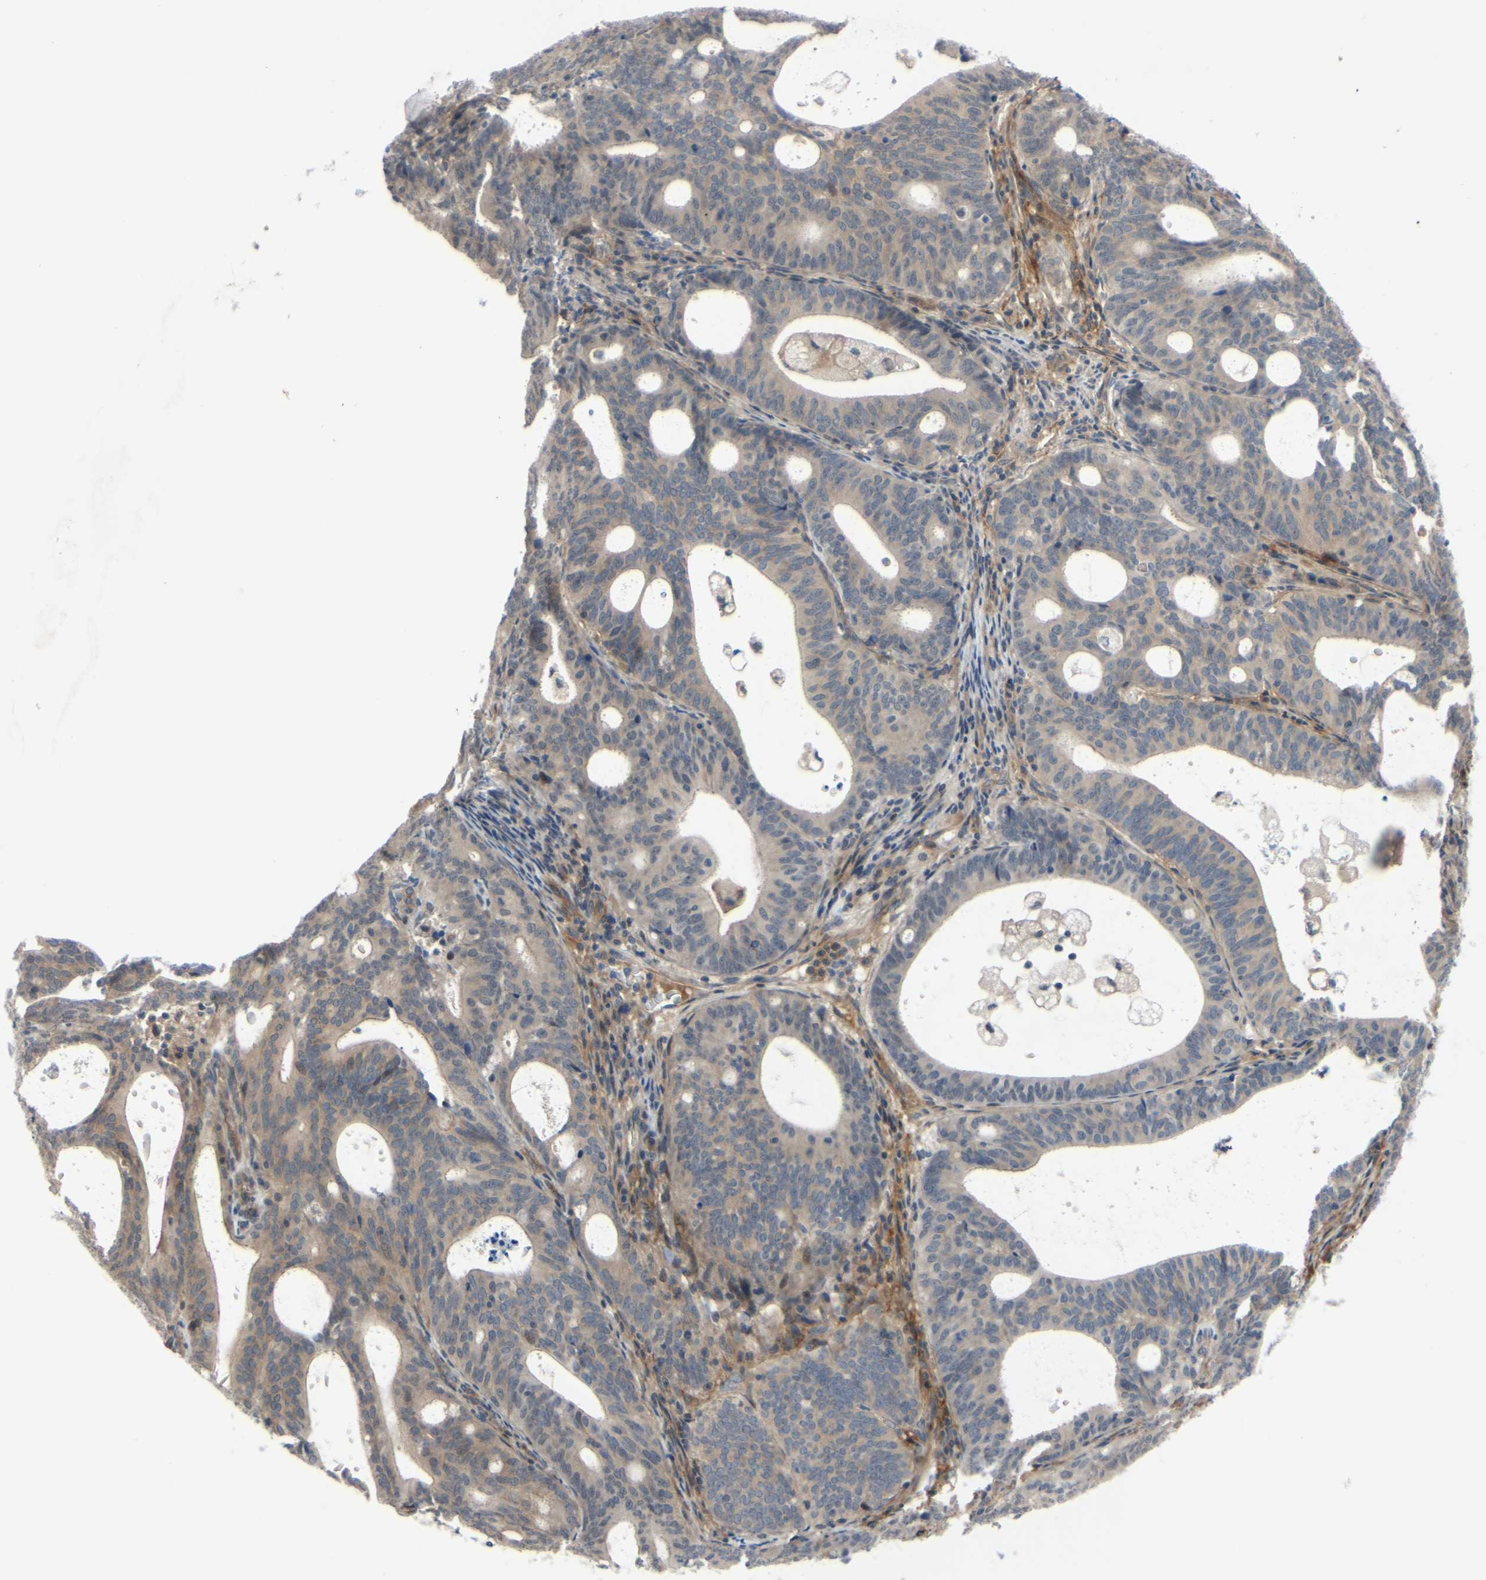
{"staining": {"intensity": "moderate", "quantity": ">75%", "location": "cytoplasmic/membranous"}, "tissue": "endometrial cancer", "cell_type": "Tumor cells", "image_type": "cancer", "snomed": [{"axis": "morphology", "description": "Adenocarcinoma, NOS"}, {"axis": "topography", "description": "Uterus"}], "caption": "Immunohistochemical staining of endometrial adenocarcinoma displays medium levels of moderate cytoplasmic/membranous protein expression in about >75% of tumor cells. The staining is performed using DAB brown chromogen to label protein expression. The nuclei are counter-stained blue using hematoxylin.", "gene": "COMMD9", "patient": {"sex": "female", "age": 83}}